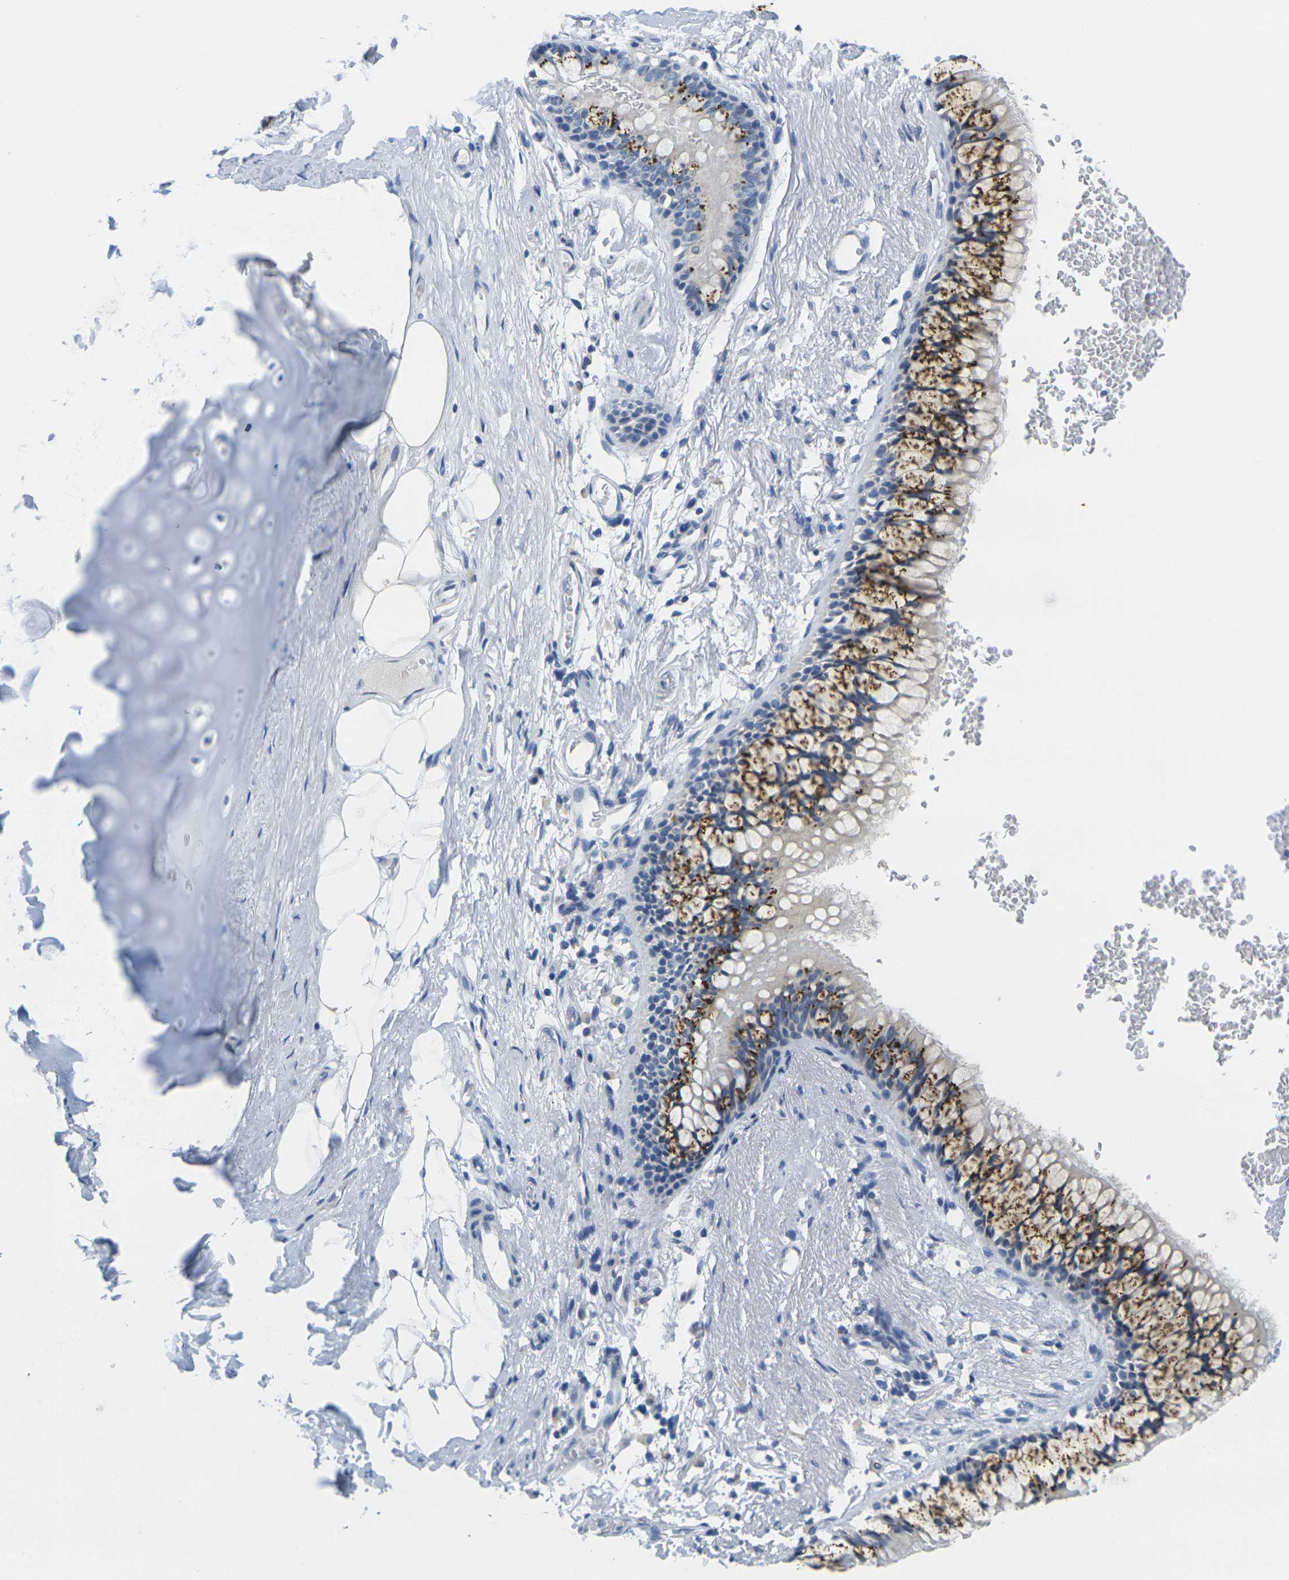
{"staining": {"intensity": "negative", "quantity": "none", "location": "none"}, "tissue": "adipose tissue", "cell_type": "Adipocytes", "image_type": "normal", "snomed": [{"axis": "morphology", "description": "Normal tissue, NOS"}, {"axis": "topography", "description": "Cartilage tissue"}, {"axis": "topography", "description": "Bronchus"}], "caption": "The immunohistochemistry micrograph has no significant expression in adipocytes of adipose tissue. (DAB immunohistochemistry, high magnification).", "gene": "FAM3D", "patient": {"sex": "female", "age": 73}}